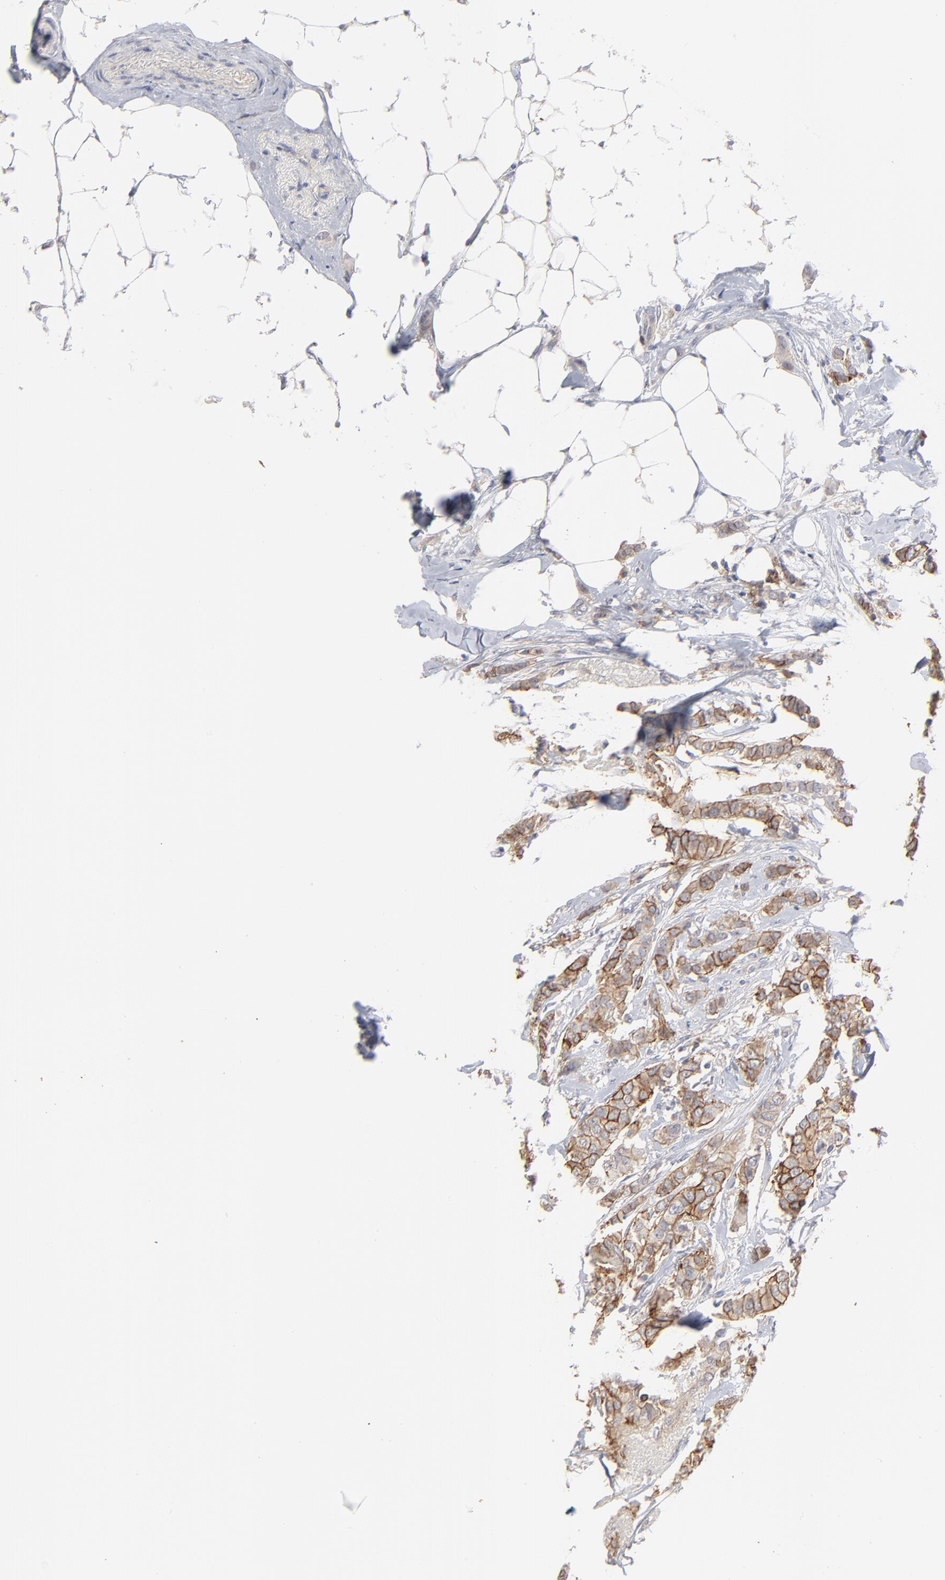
{"staining": {"intensity": "moderate", "quantity": ">75%", "location": "cytoplasmic/membranous"}, "tissue": "breast cancer", "cell_type": "Tumor cells", "image_type": "cancer", "snomed": [{"axis": "morphology", "description": "Lobular carcinoma"}, {"axis": "topography", "description": "Breast"}], "caption": "DAB (3,3'-diaminobenzidine) immunohistochemical staining of breast cancer reveals moderate cytoplasmic/membranous protein expression in approximately >75% of tumor cells. (DAB (3,3'-diaminobenzidine) = brown stain, brightfield microscopy at high magnification).", "gene": "SLC16A1", "patient": {"sex": "female", "age": 55}}